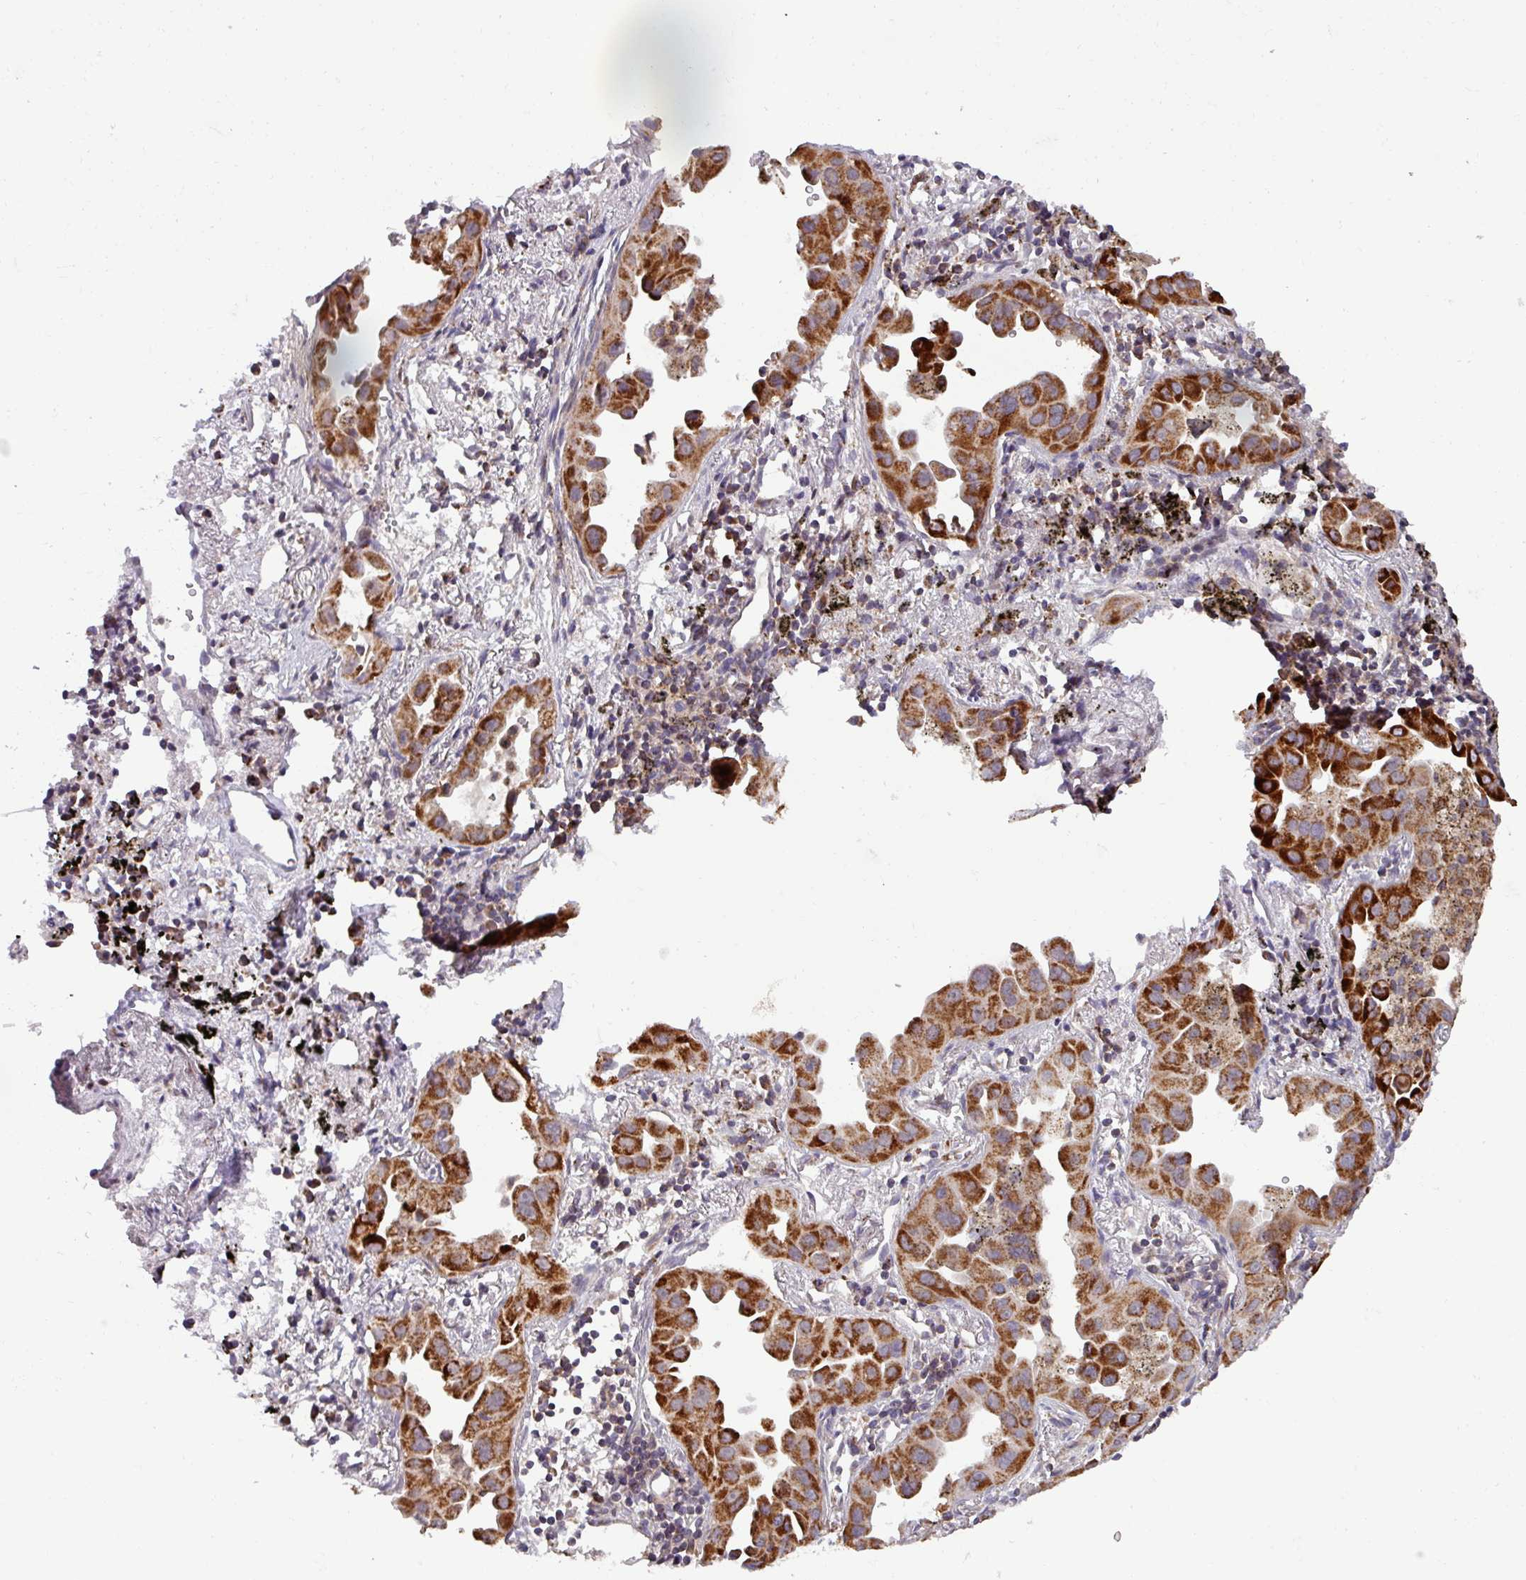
{"staining": {"intensity": "strong", "quantity": ">75%", "location": "cytoplasmic/membranous"}, "tissue": "lung cancer", "cell_type": "Tumor cells", "image_type": "cancer", "snomed": [{"axis": "morphology", "description": "Adenocarcinoma, NOS"}, {"axis": "topography", "description": "Lung"}], "caption": "IHC staining of lung cancer, which exhibits high levels of strong cytoplasmic/membranous staining in approximately >75% of tumor cells indicating strong cytoplasmic/membranous protein expression. The staining was performed using DAB (3,3'-diaminobenzidine) (brown) for protein detection and nuclei were counterstained in hematoxylin (blue).", "gene": "AKIRIN1", "patient": {"sex": "male", "age": 68}}